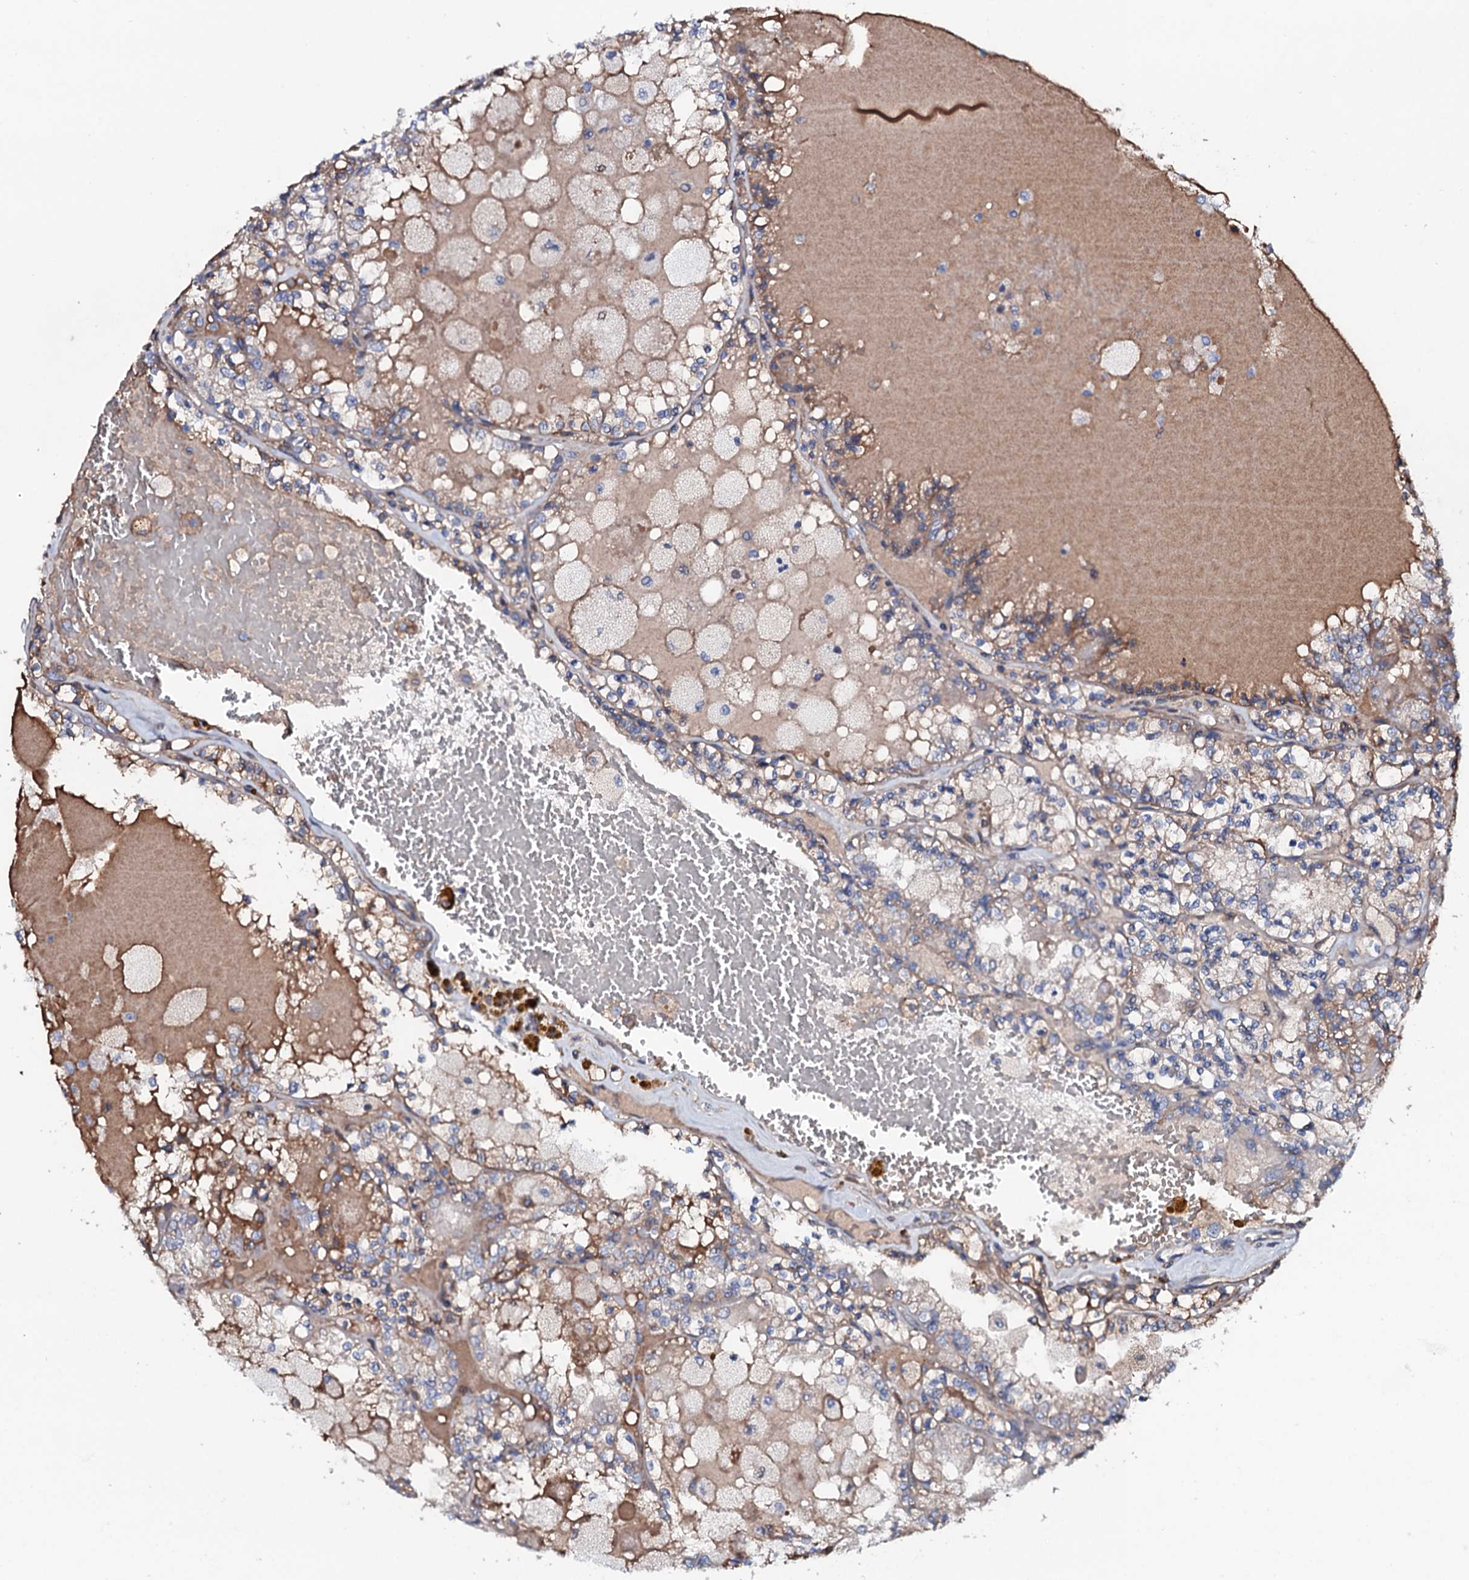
{"staining": {"intensity": "weak", "quantity": "25%-75%", "location": "cytoplasmic/membranous"}, "tissue": "renal cancer", "cell_type": "Tumor cells", "image_type": "cancer", "snomed": [{"axis": "morphology", "description": "Adenocarcinoma, NOS"}, {"axis": "topography", "description": "Kidney"}], "caption": "Renal cancer (adenocarcinoma) tissue demonstrates weak cytoplasmic/membranous staining in about 25%-75% of tumor cells (IHC, brightfield microscopy, high magnification).", "gene": "PPP1R3D", "patient": {"sex": "female", "age": 56}}